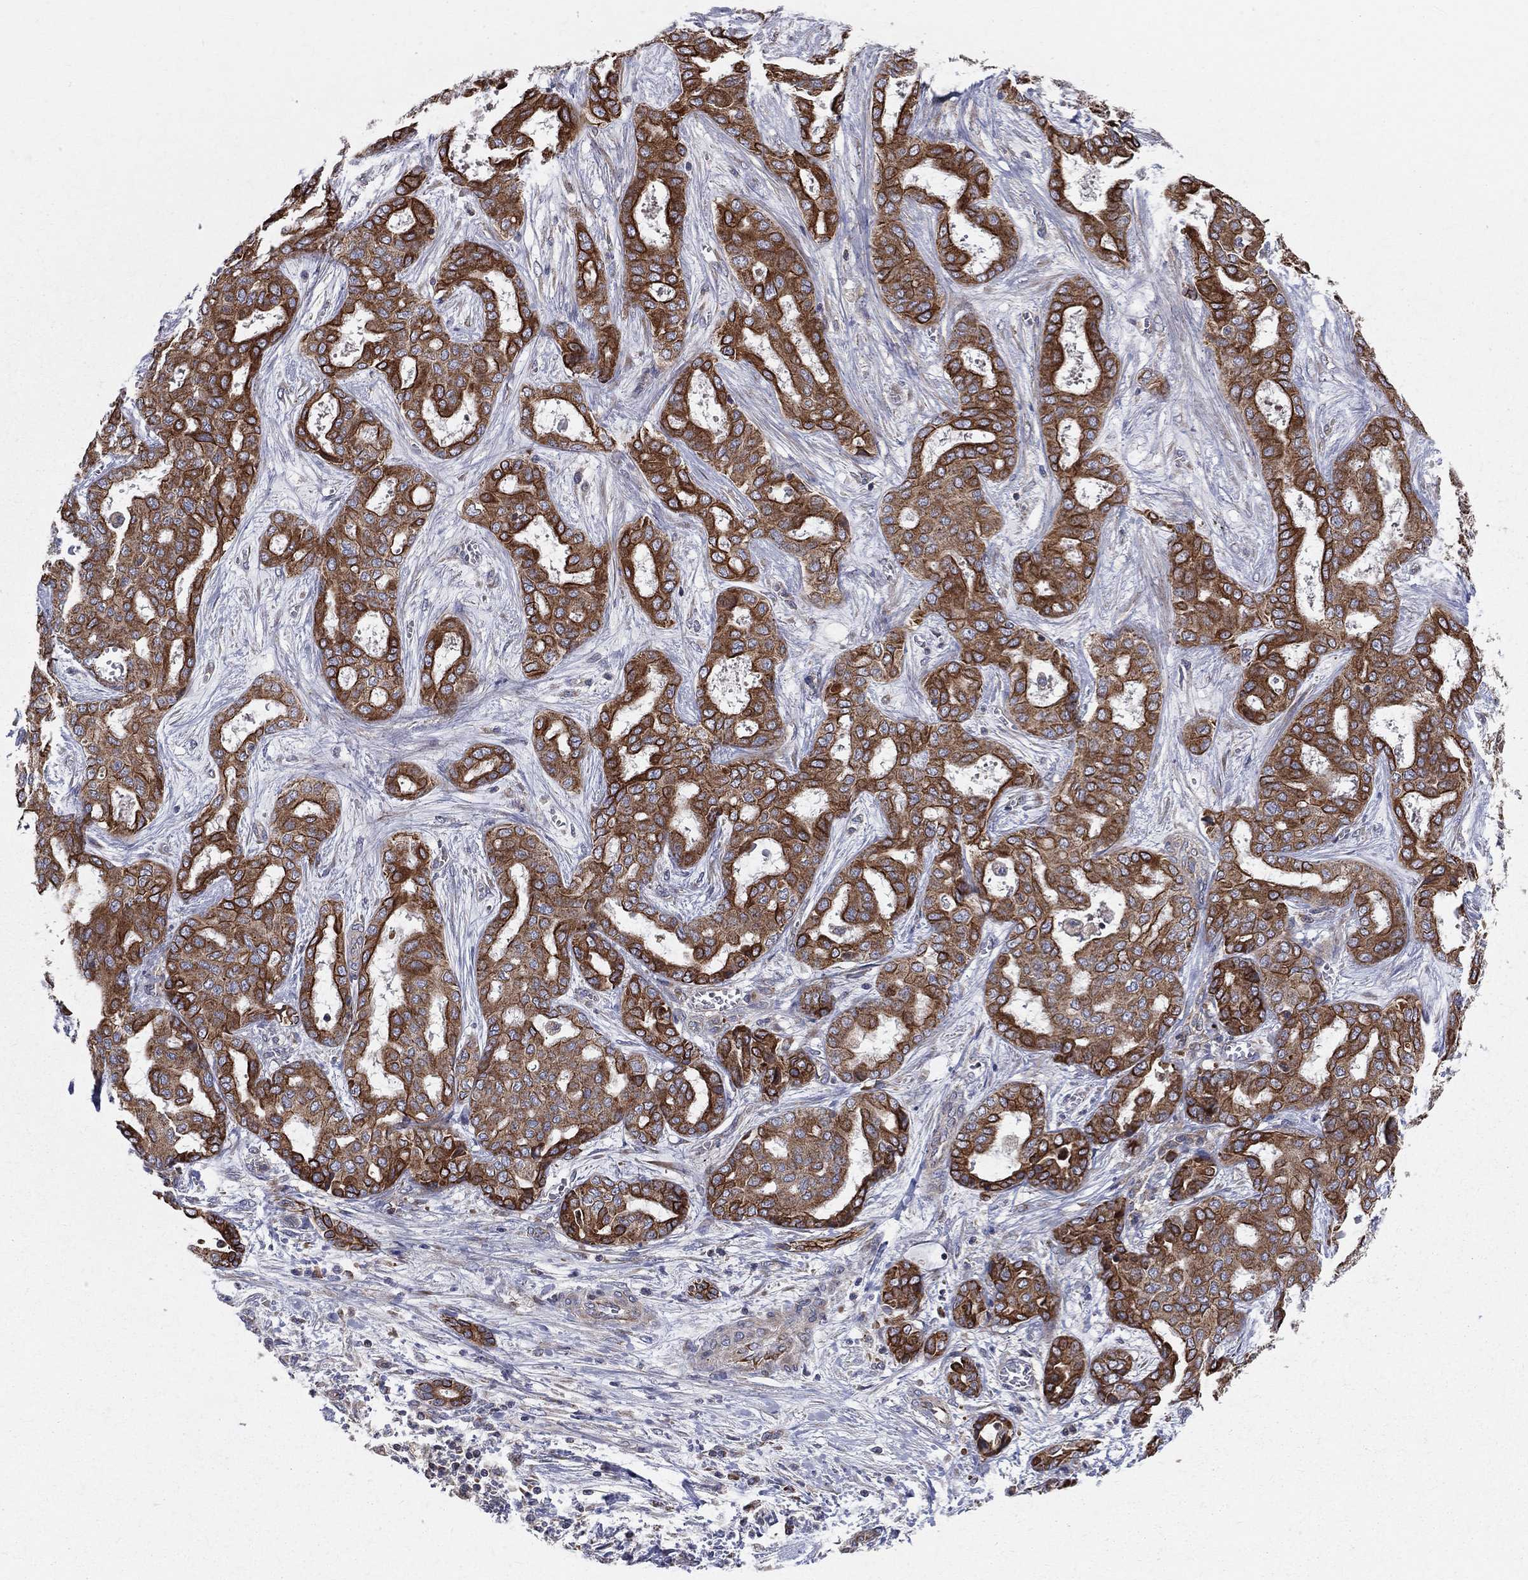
{"staining": {"intensity": "strong", "quantity": ">75%", "location": "cytoplasmic/membranous"}, "tissue": "liver cancer", "cell_type": "Tumor cells", "image_type": "cancer", "snomed": [{"axis": "morphology", "description": "Cholangiocarcinoma"}, {"axis": "topography", "description": "Liver"}], "caption": "Immunohistochemistry (IHC) histopathology image of neoplastic tissue: liver cancer stained using IHC reveals high levels of strong protein expression localized specifically in the cytoplasmic/membranous of tumor cells, appearing as a cytoplasmic/membranous brown color.", "gene": "MIX23", "patient": {"sex": "female", "age": 64}}